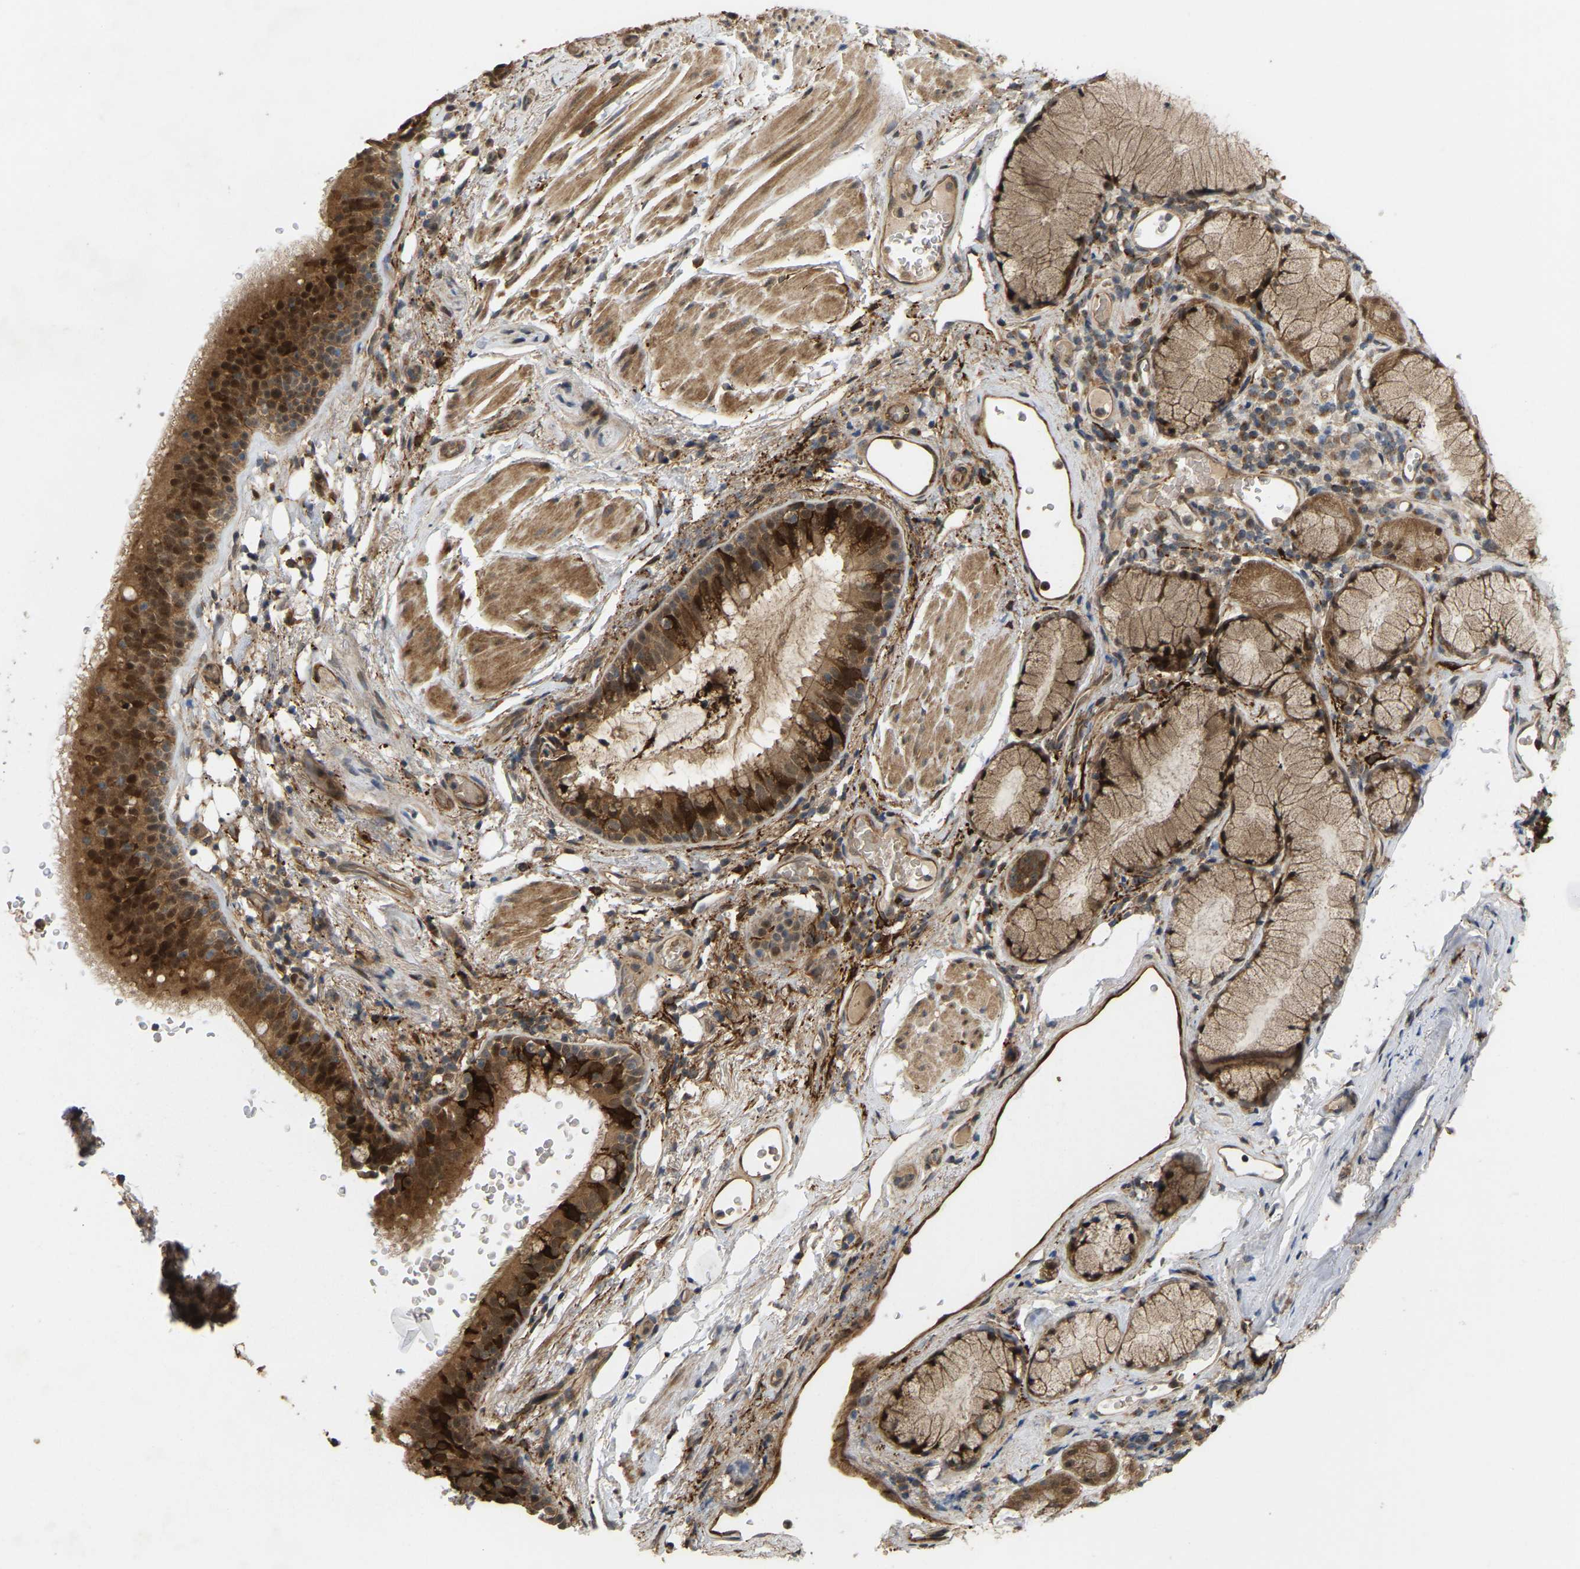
{"staining": {"intensity": "strong", "quantity": ">75%", "location": "cytoplasmic/membranous,nuclear"}, "tissue": "bronchus", "cell_type": "Respiratory epithelial cells", "image_type": "normal", "snomed": [{"axis": "morphology", "description": "Normal tissue, NOS"}, {"axis": "morphology", "description": "Inflammation, NOS"}, {"axis": "topography", "description": "Cartilage tissue"}, {"axis": "topography", "description": "Bronchus"}], "caption": "A high-resolution photomicrograph shows immunohistochemistry staining of benign bronchus, which demonstrates strong cytoplasmic/membranous,nuclear positivity in about >75% of respiratory epithelial cells. Nuclei are stained in blue.", "gene": "LIMK2", "patient": {"sex": "male", "age": 77}}